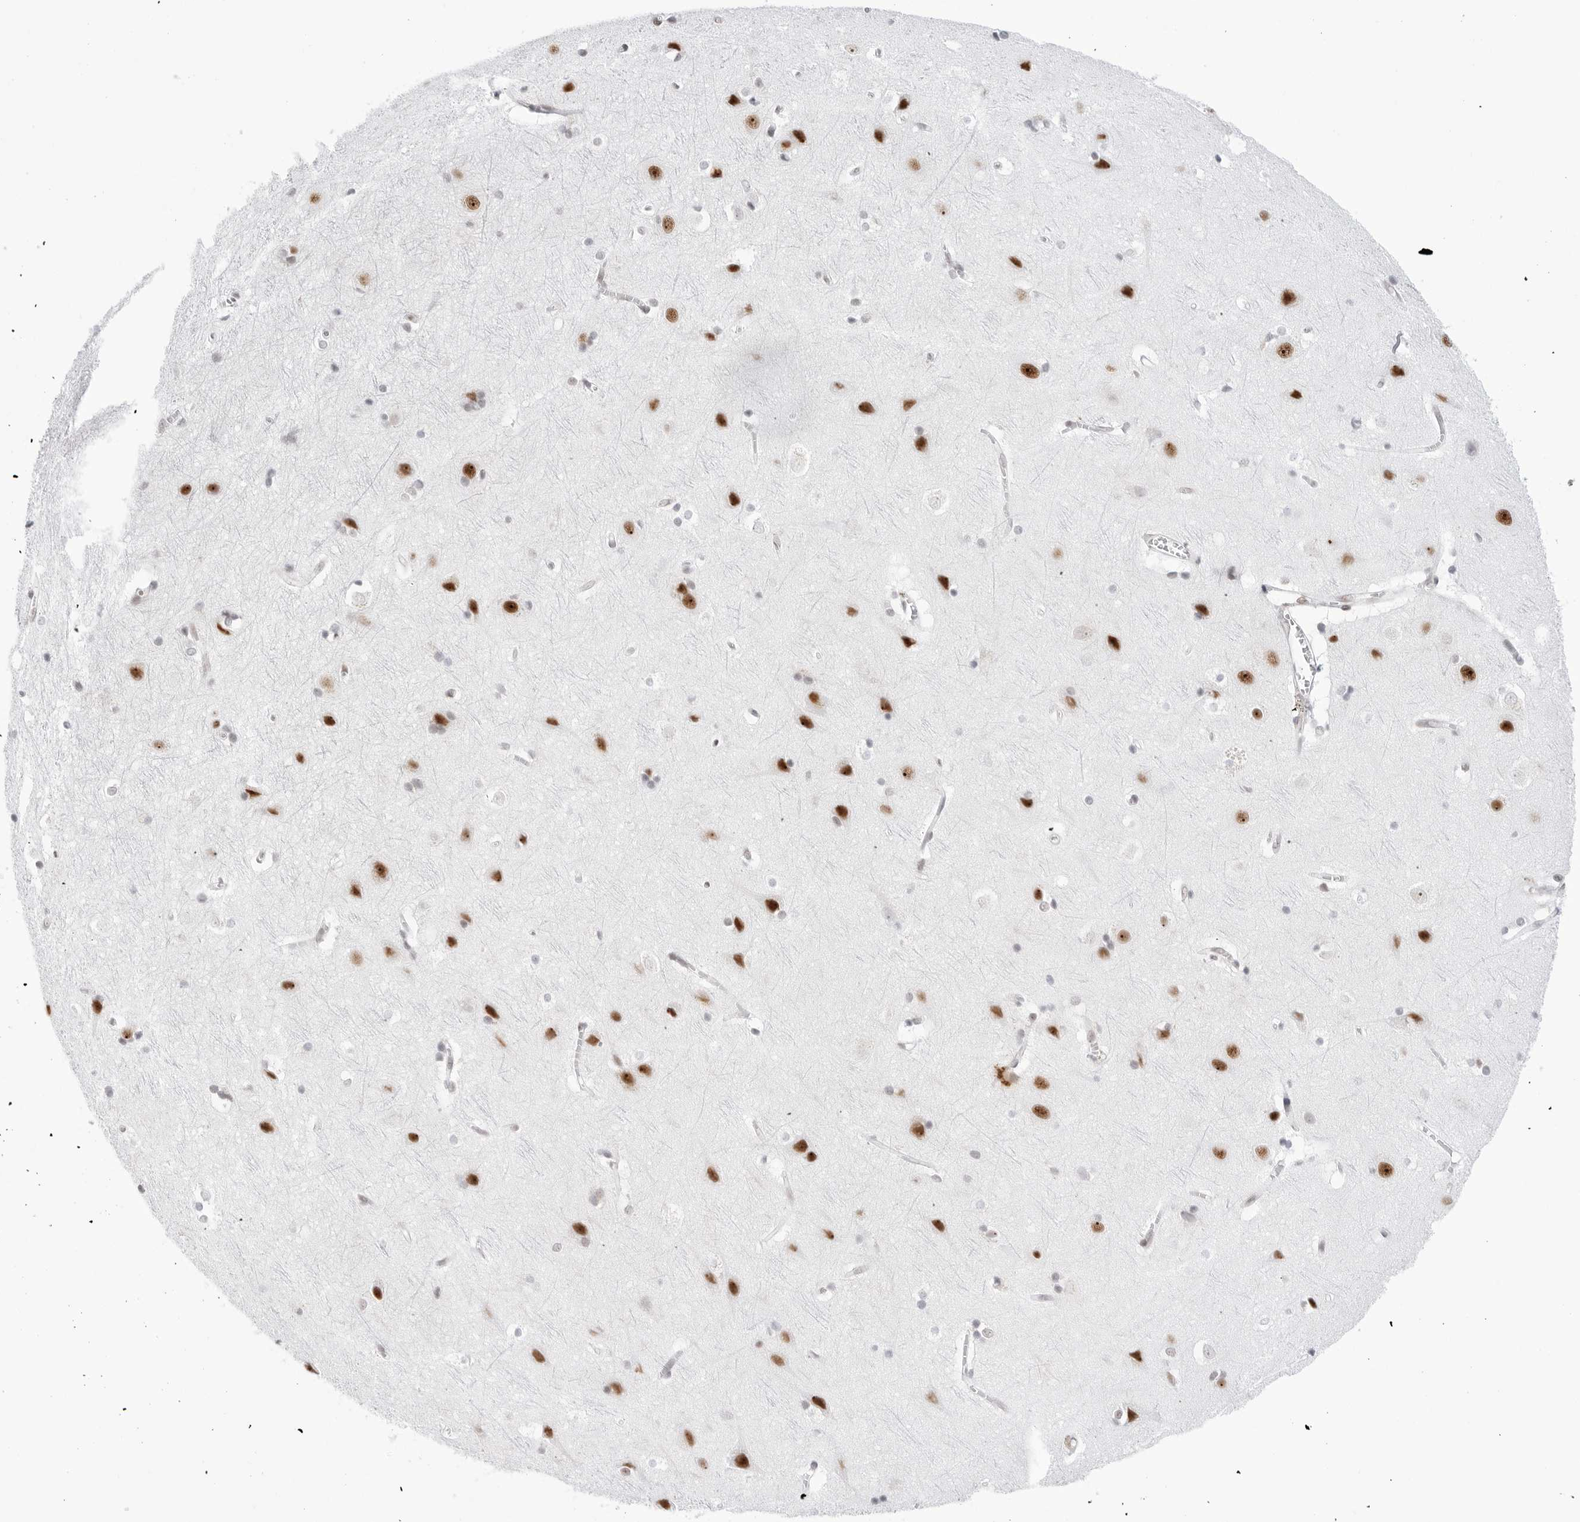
{"staining": {"intensity": "weak", "quantity": ">75%", "location": "nuclear"}, "tissue": "cerebral cortex", "cell_type": "Endothelial cells", "image_type": "normal", "snomed": [{"axis": "morphology", "description": "Normal tissue, NOS"}, {"axis": "topography", "description": "Cerebral cortex"}], "caption": "Cerebral cortex stained with immunohistochemistry (IHC) exhibits weak nuclear positivity in about >75% of endothelial cells. Ihc stains the protein in brown and the nuclei are stained blue.", "gene": "C1orf162", "patient": {"sex": "male", "age": 54}}